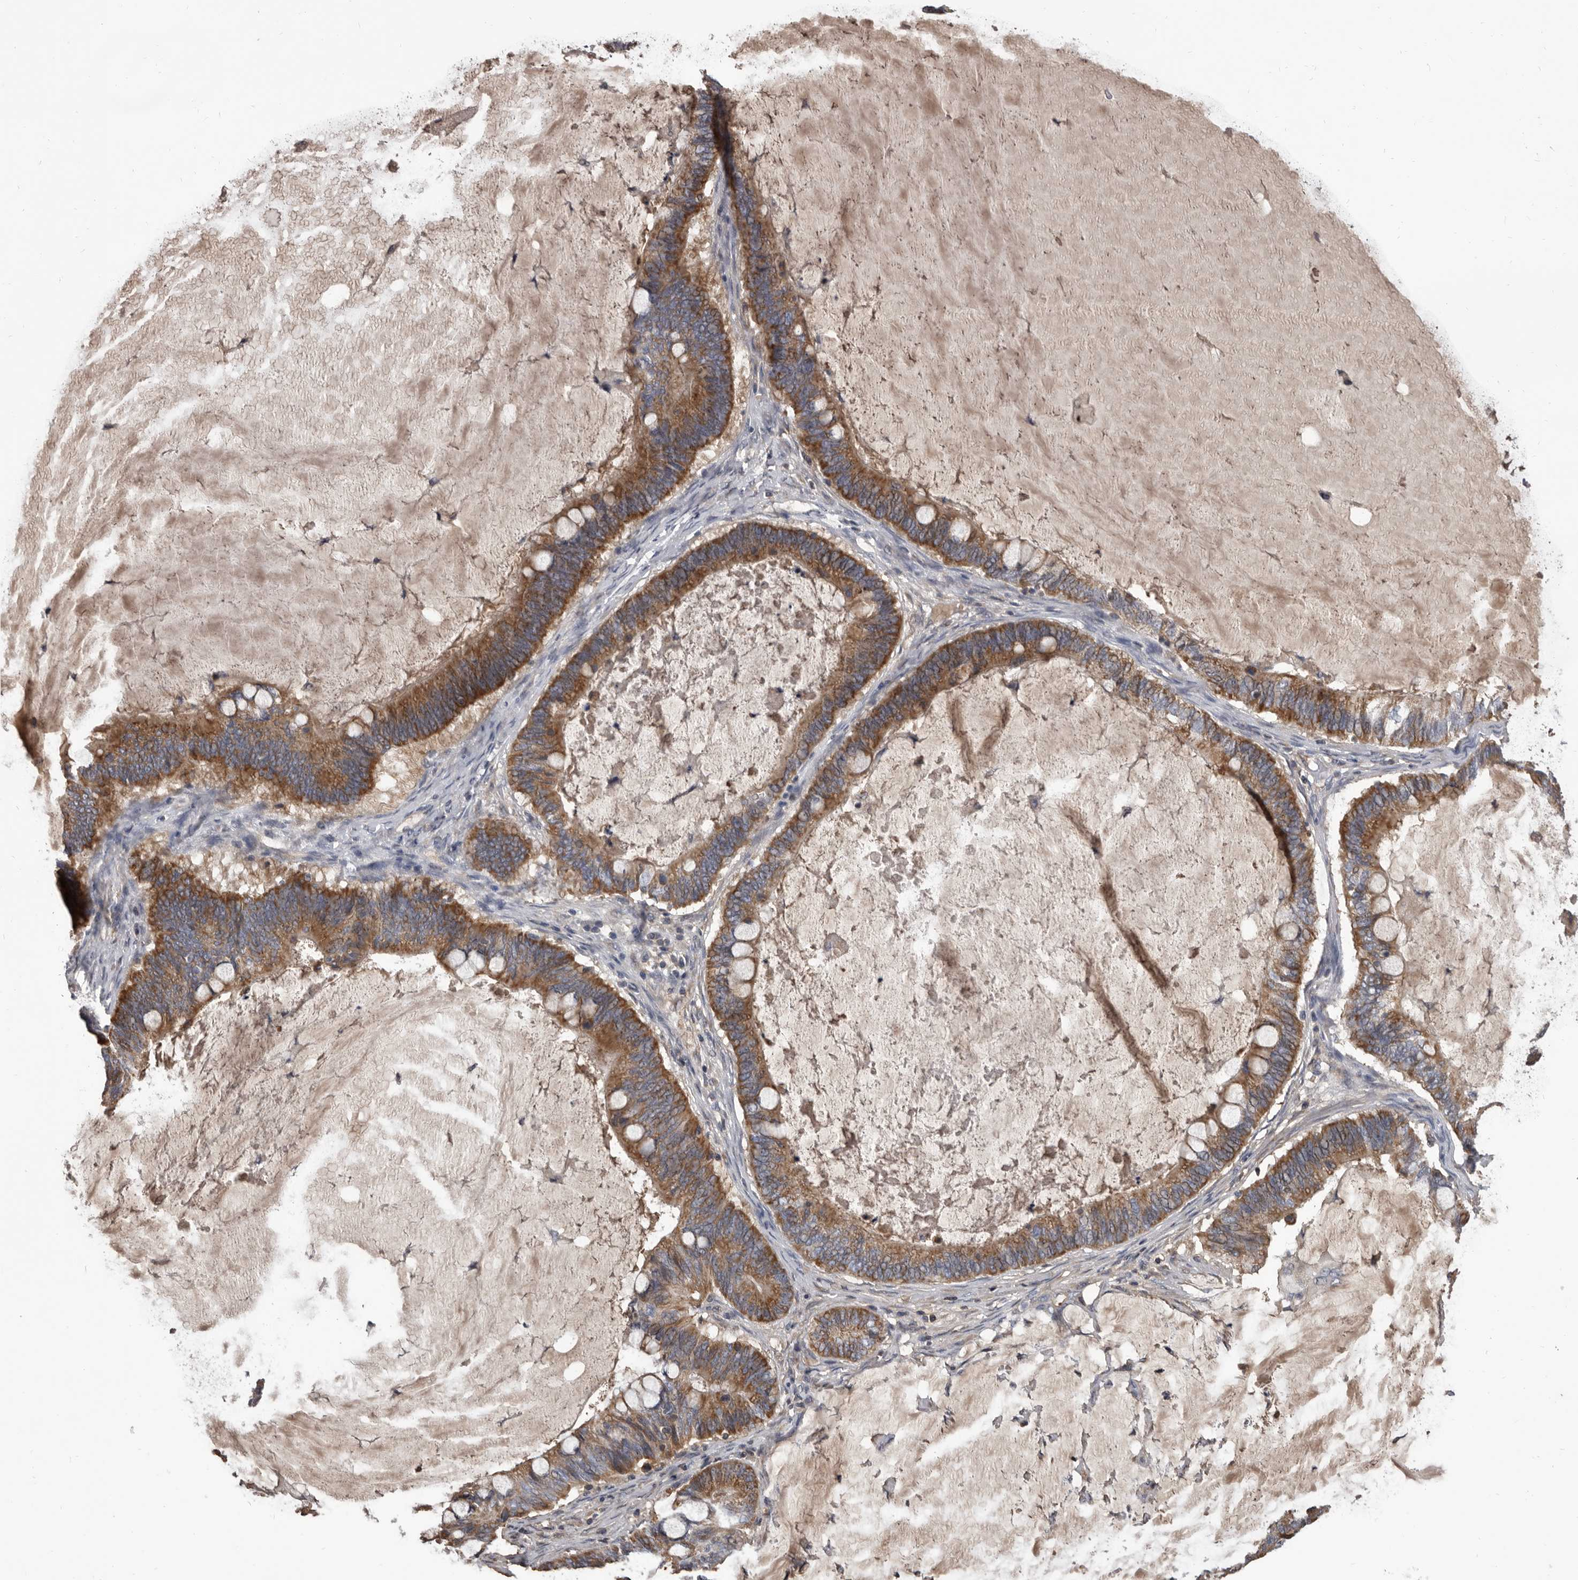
{"staining": {"intensity": "strong", "quantity": ">75%", "location": "cytoplasmic/membranous"}, "tissue": "ovarian cancer", "cell_type": "Tumor cells", "image_type": "cancer", "snomed": [{"axis": "morphology", "description": "Cystadenocarcinoma, mucinous, NOS"}, {"axis": "topography", "description": "Ovary"}], "caption": "Tumor cells show strong cytoplasmic/membranous expression in approximately >75% of cells in ovarian cancer. The staining was performed using DAB (3,3'-diaminobenzidine), with brown indicating positive protein expression. Nuclei are stained blue with hematoxylin.", "gene": "ALDH5A1", "patient": {"sex": "female", "age": 61}}